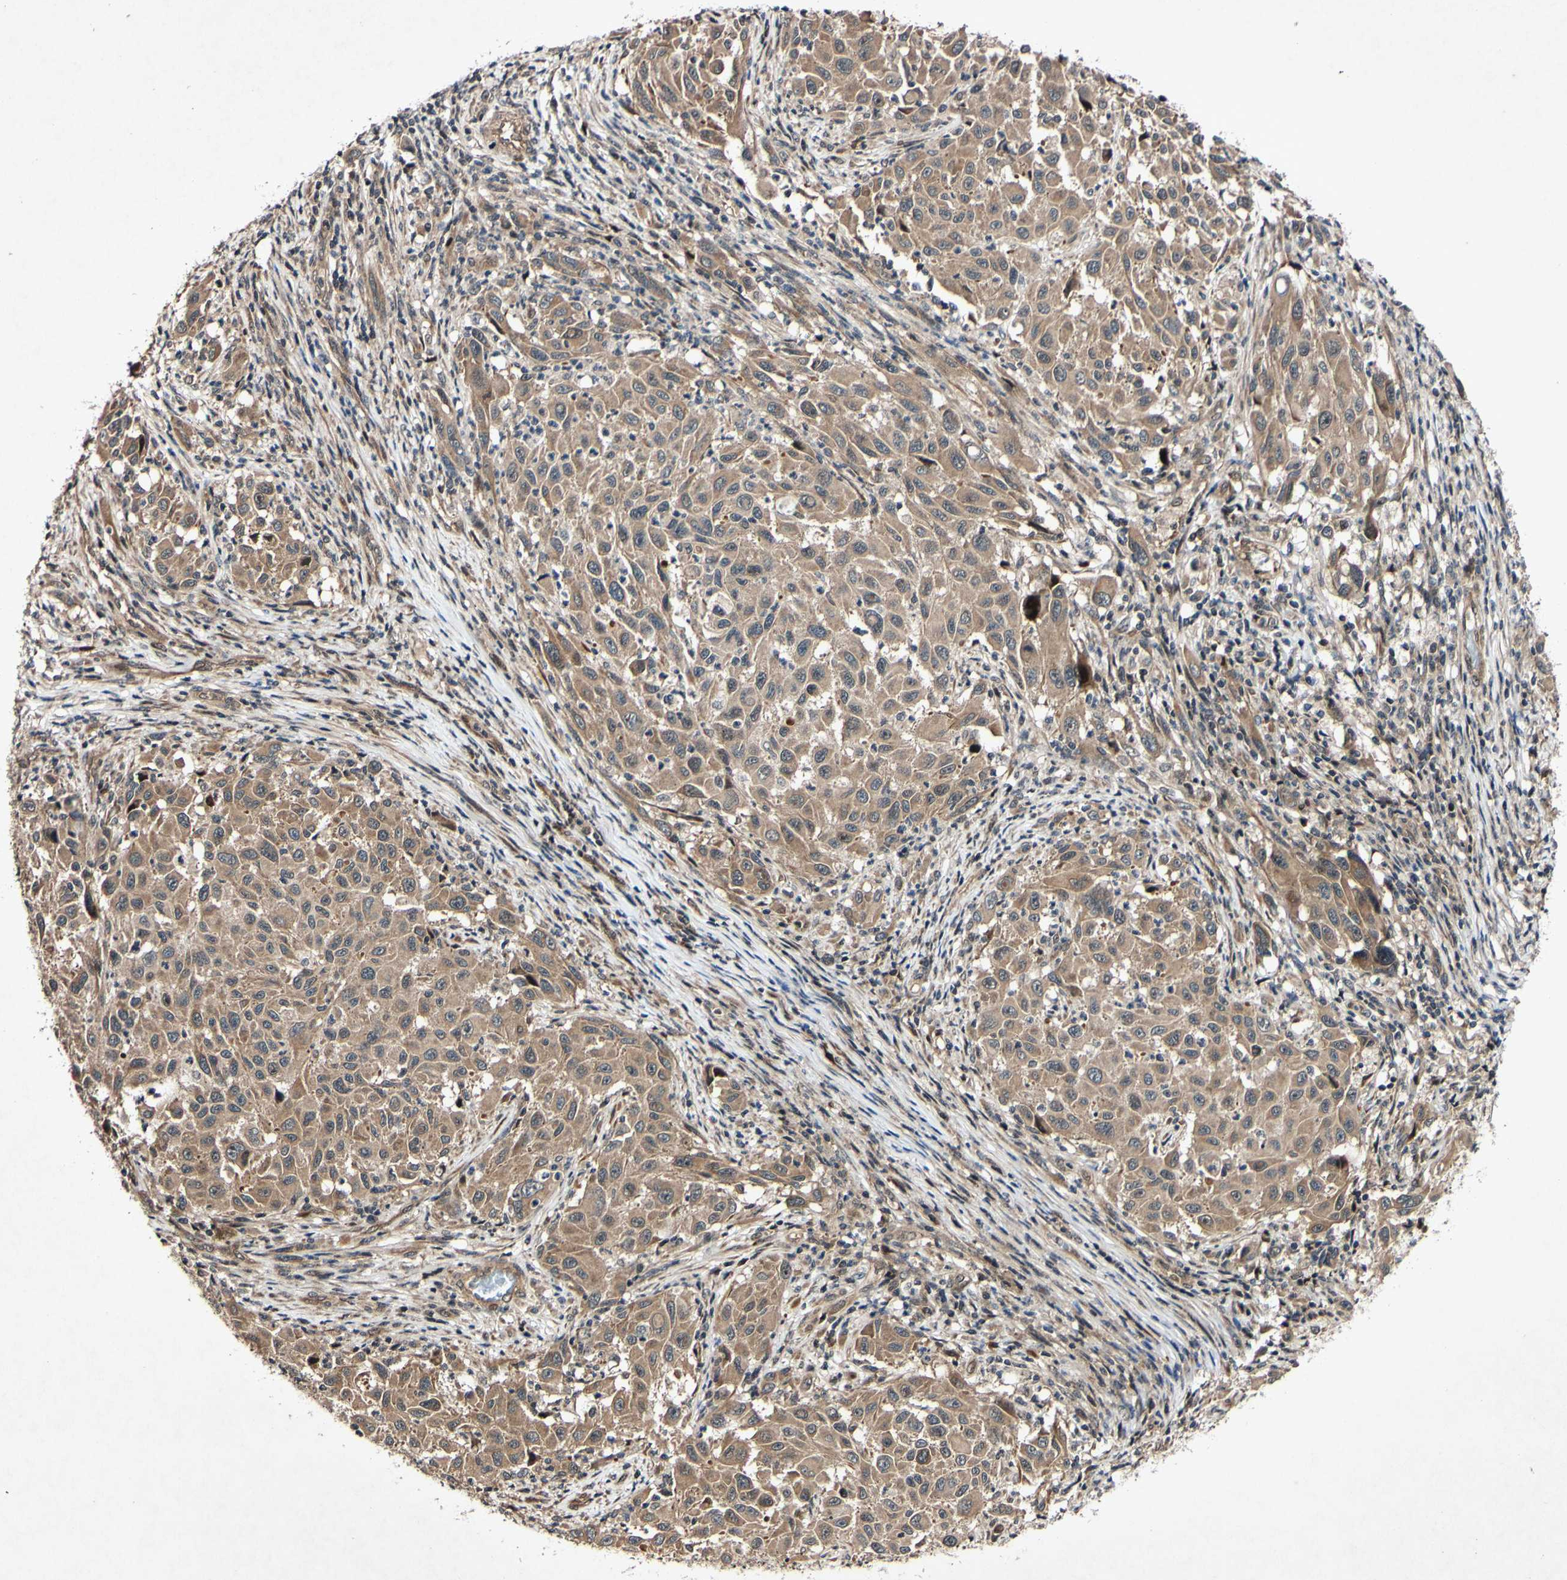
{"staining": {"intensity": "moderate", "quantity": ">75%", "location": "none"}, "tissue": "melanoma", "cell_type": "Tumor cells", "image_type": "cancer", "snomed": [{"axis": "morphology", "description": "Malignant melanoma, Metastatic site"}, {"axis": "topography", "description": "Lymph node"}], "caption": "Immunohistochemistry photomicrograph of neoplastic tissue: malignant melanoma (metastatic site) stained using IHC demonstrates medium levels of moderate protein expression localized specifically in the None of tumor cells, appearing as a None brown color.", "gene": "CSNK1E", "patient": {"sex": "male", "age": 61}}